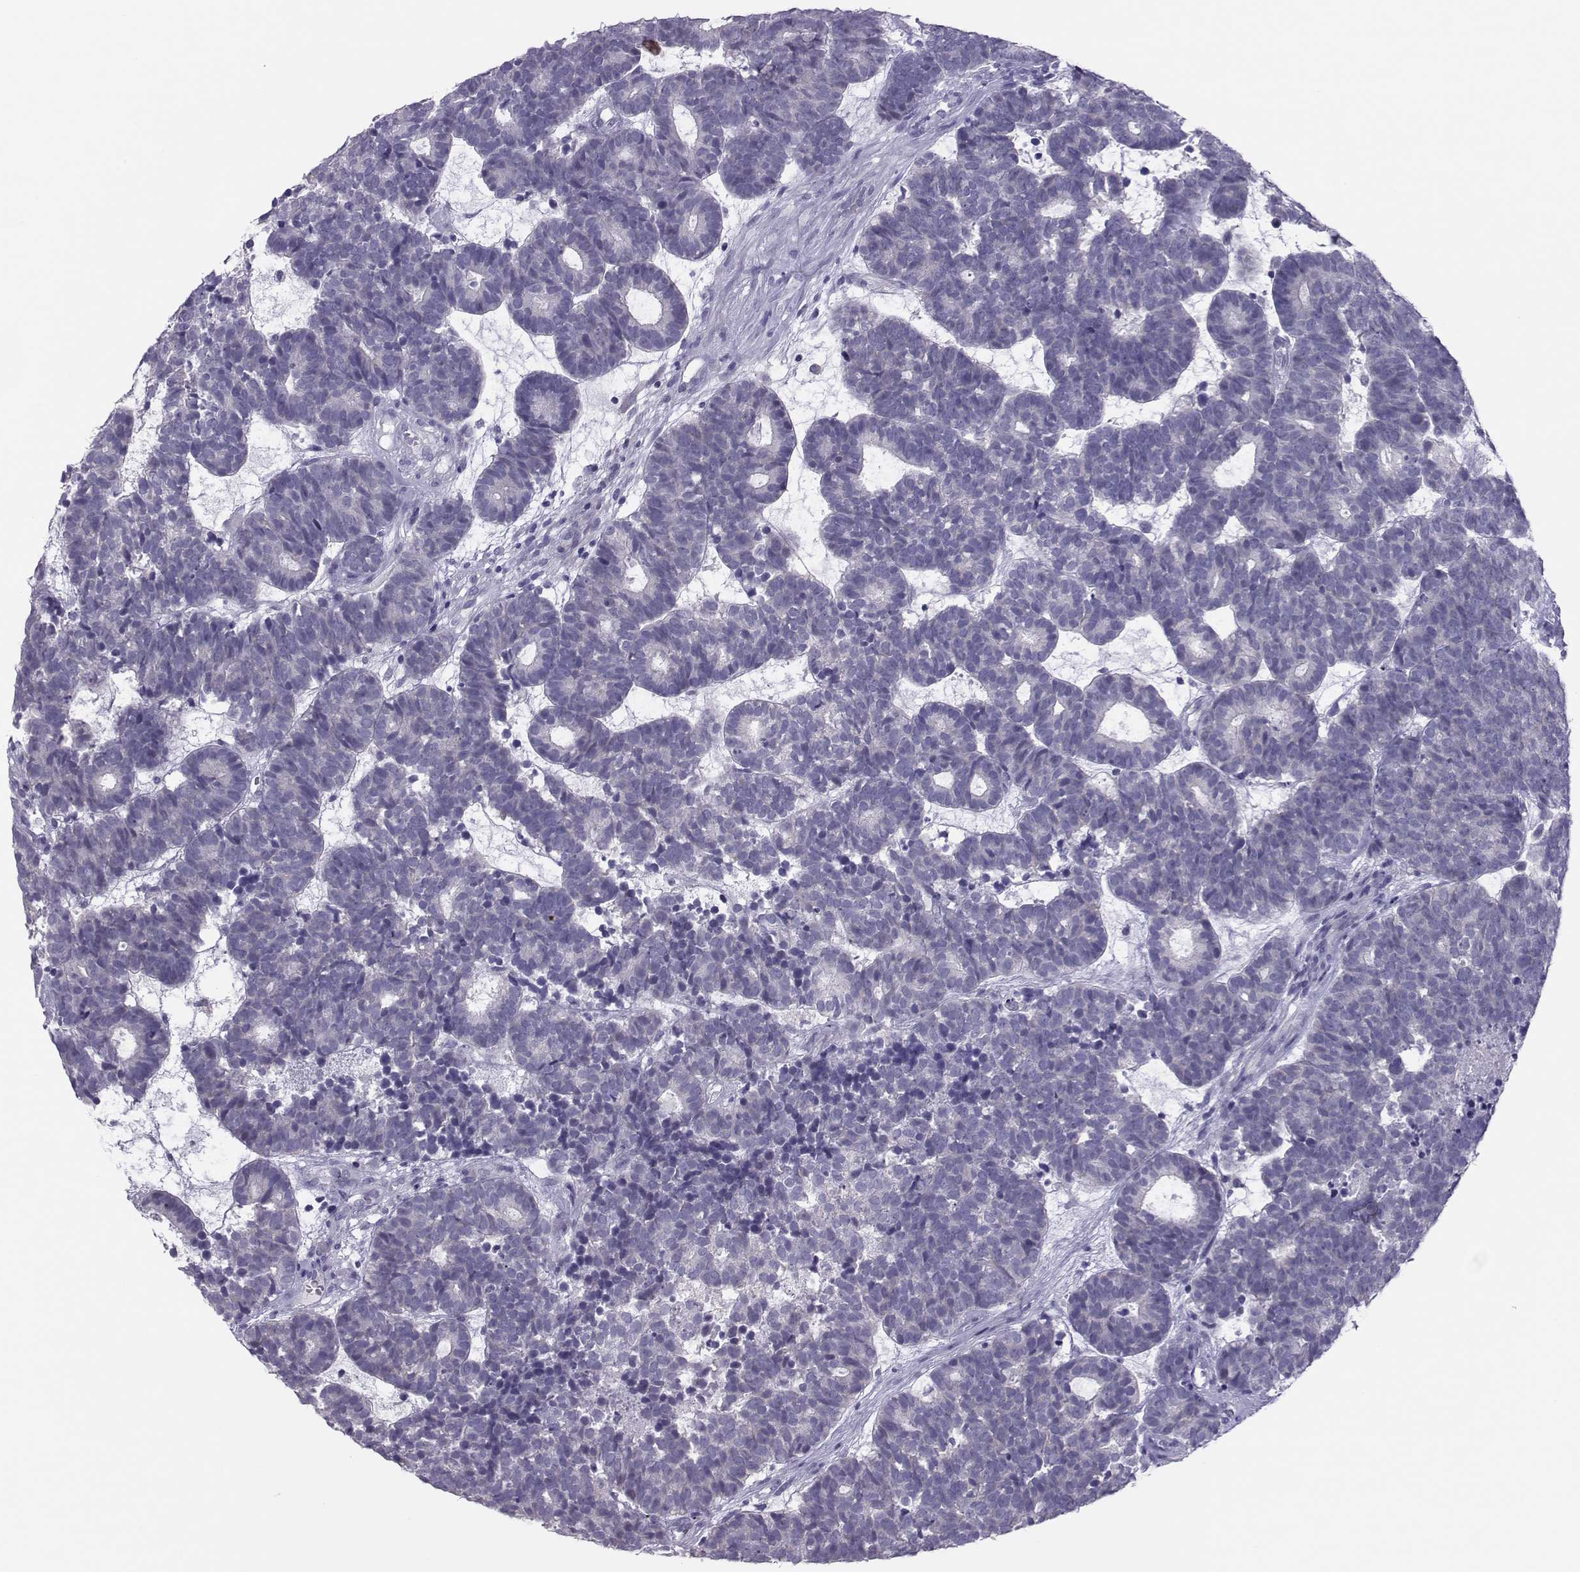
{"staining": {"intensity": "negative", "quantity": "none", "location": "none"}, "tissue": "head and neck cancer", "cell_type": "Tumor cells", "image_type": "cancer", "snomed": [{"axis": "morphology", "description": "Adenocarcinoma, NOS"}, {"axis": "topography", "description": "Head-Neck"}], "caption": "Immunohistochemistry photomicrograph of human head and neck cancer stained for a protein (brown), which displays no staining in tumor cells.", "gene": "TRPM7", "patient": {"sex": "female", "age": 81}}